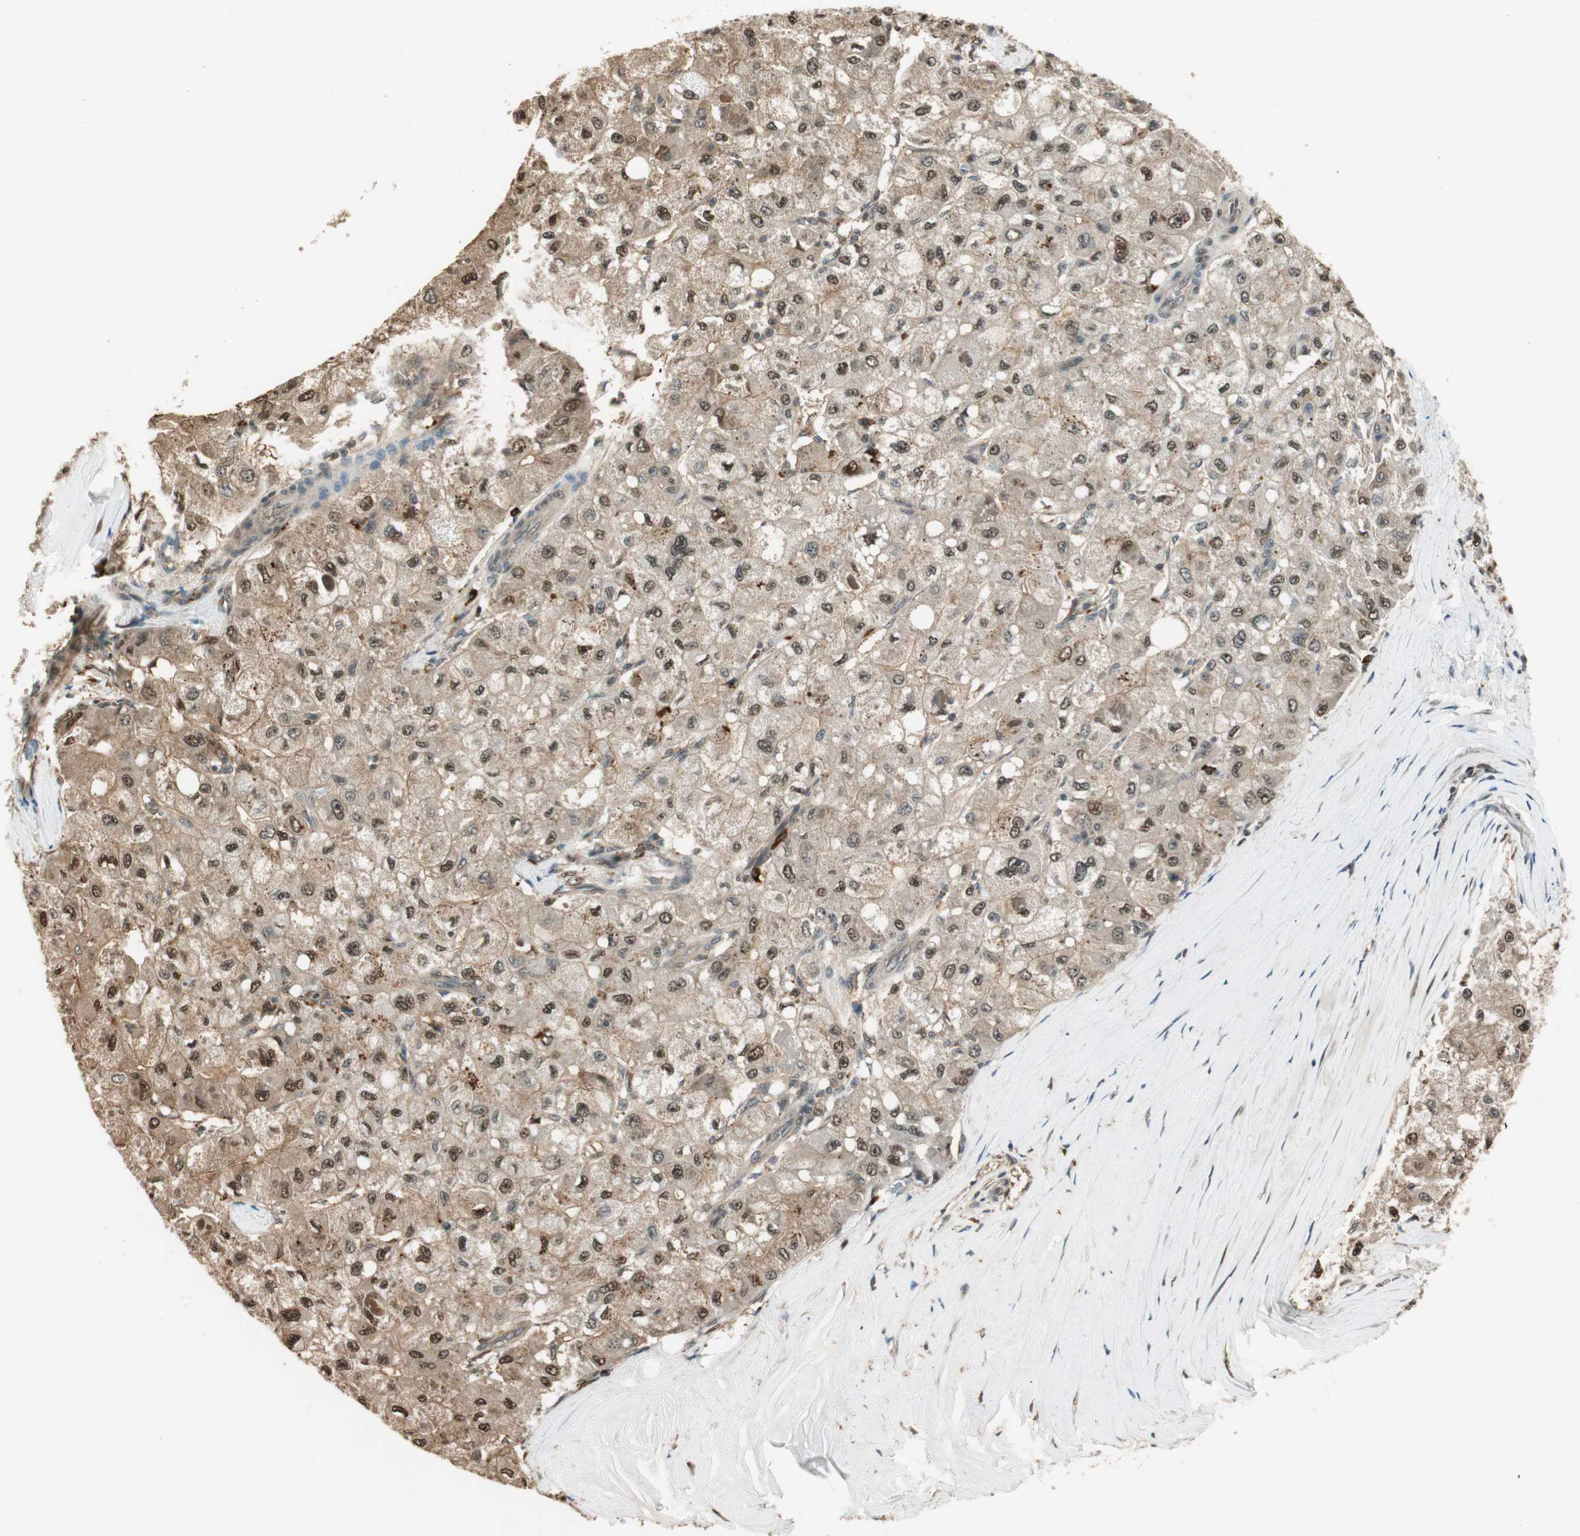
{"staining": {"intensity": "strong", "quantity": ">75%", "location": "cytoplasmic/membranous,nuclear"}, "tissue": "liver cancer", "cell_type": "Tumor cells", "image_type": "cancer", "snomed": [{"axis": "morphology", "description": "Carcinoma, Hepatocellular, NOS"}, {"axis": "topography", "description": "Liver"}], "caption": "A brown stain highlights strong cytoplasmic/membranous and nuclear expression of a protein in liver hepatocellular carcinoma tumor cells.", "gene": "ZNF443", "patient": {"sex": "male", "age": 80}}